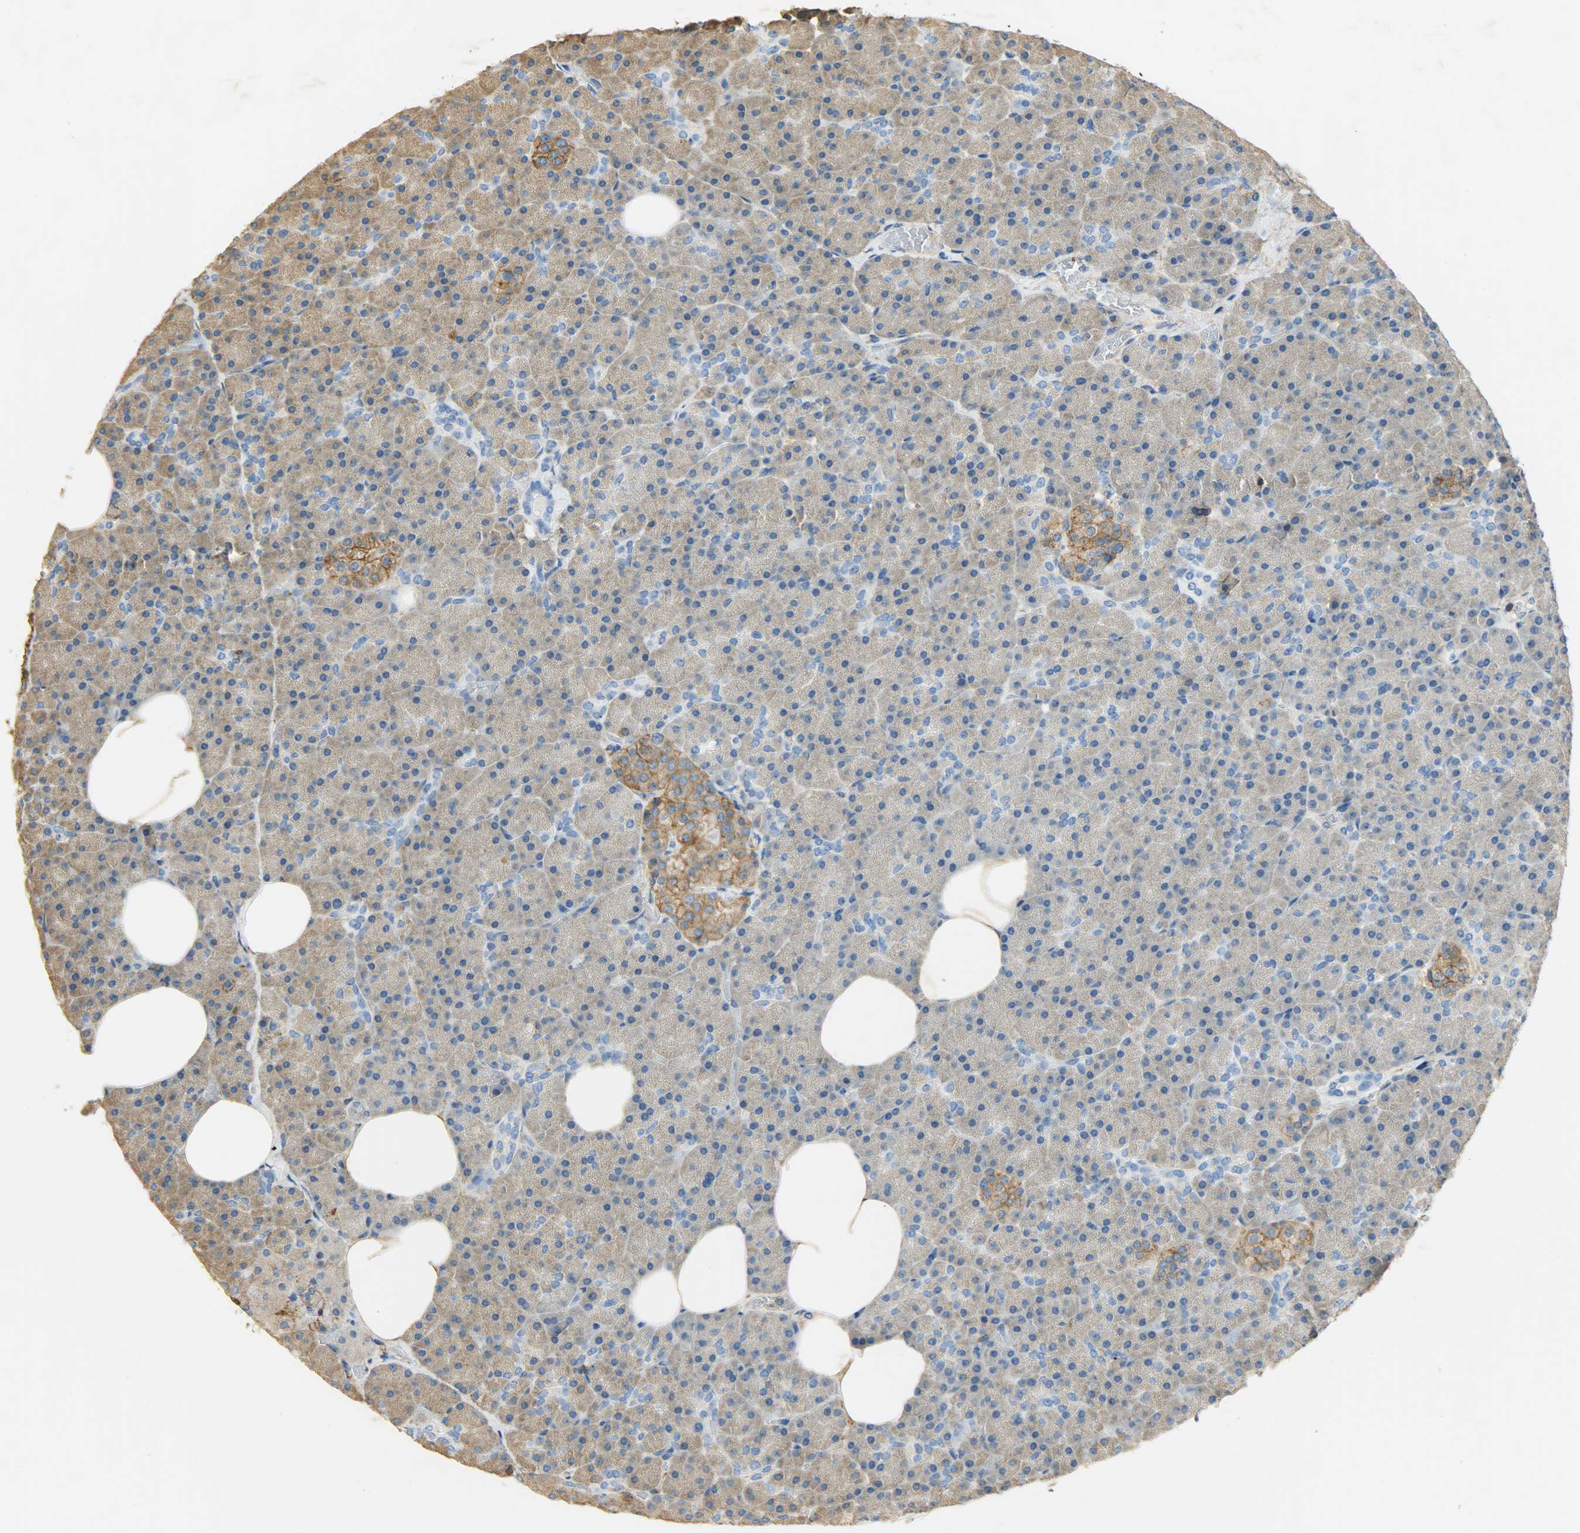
{"staining": {"intensity": "weak", "quantity": ">75%", "location": "cytoplasmic/membranous"}, "tissue": "pancreas", "cell_type": "Exocrine glandular cells", "image_type": "normal", "snomed": [{"axis": "morphology", "description": "Normal tissue, NOS"}, {"axis": "topography", "description": "Pancreas"}], "caption": "This is a histology image of immunohistochemistry staining of unremarkable pancreas, which shows weak staining in the cytoplasmic/membranous of exocrine glandular cells.", "gene": "ANXA6", "patient": {"sex": "female", "age": 35}}